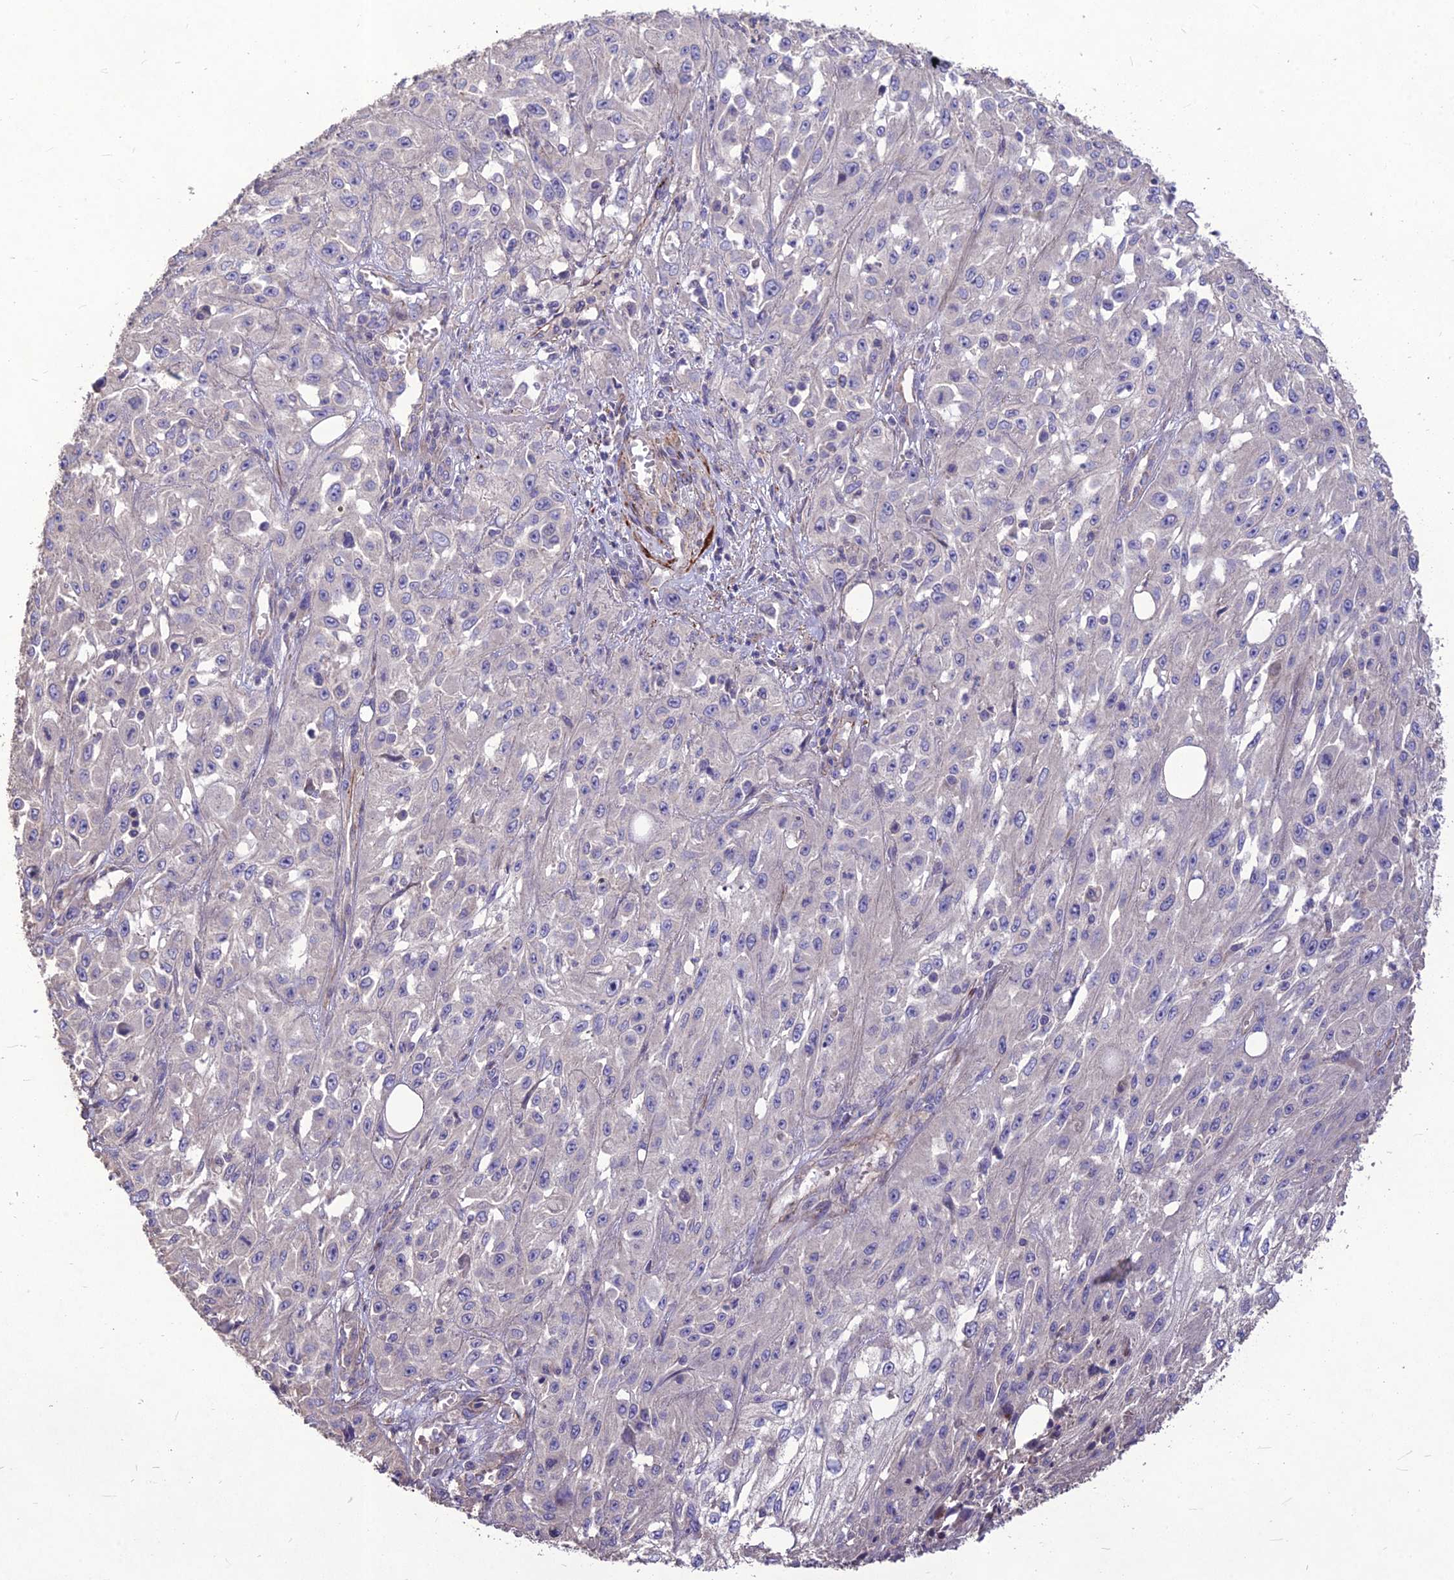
{"staining": {"intensity": "negative", "quantity": "none", "location": "none"}, "tissue": "skin cancer", "cell_type": "Tumor cells", "image_type": "cancer", "snomed": [{"axis": "morphology", "description": "Squamous cell carcinoma, NOS"}, {"axis": "morphology", "description": "Squamous cell carcinoma, metastatic, NOS"}, {"axis": "topography", "description": "Skin"}, {"axis": "topography", "description": "Lymph node"}], "caption": "There is no significant staining in tumor cells of skin cancer (squamous cell carcinoma).", "gene": "CLUH", "patient": {"sex": "male", "age": 75}}